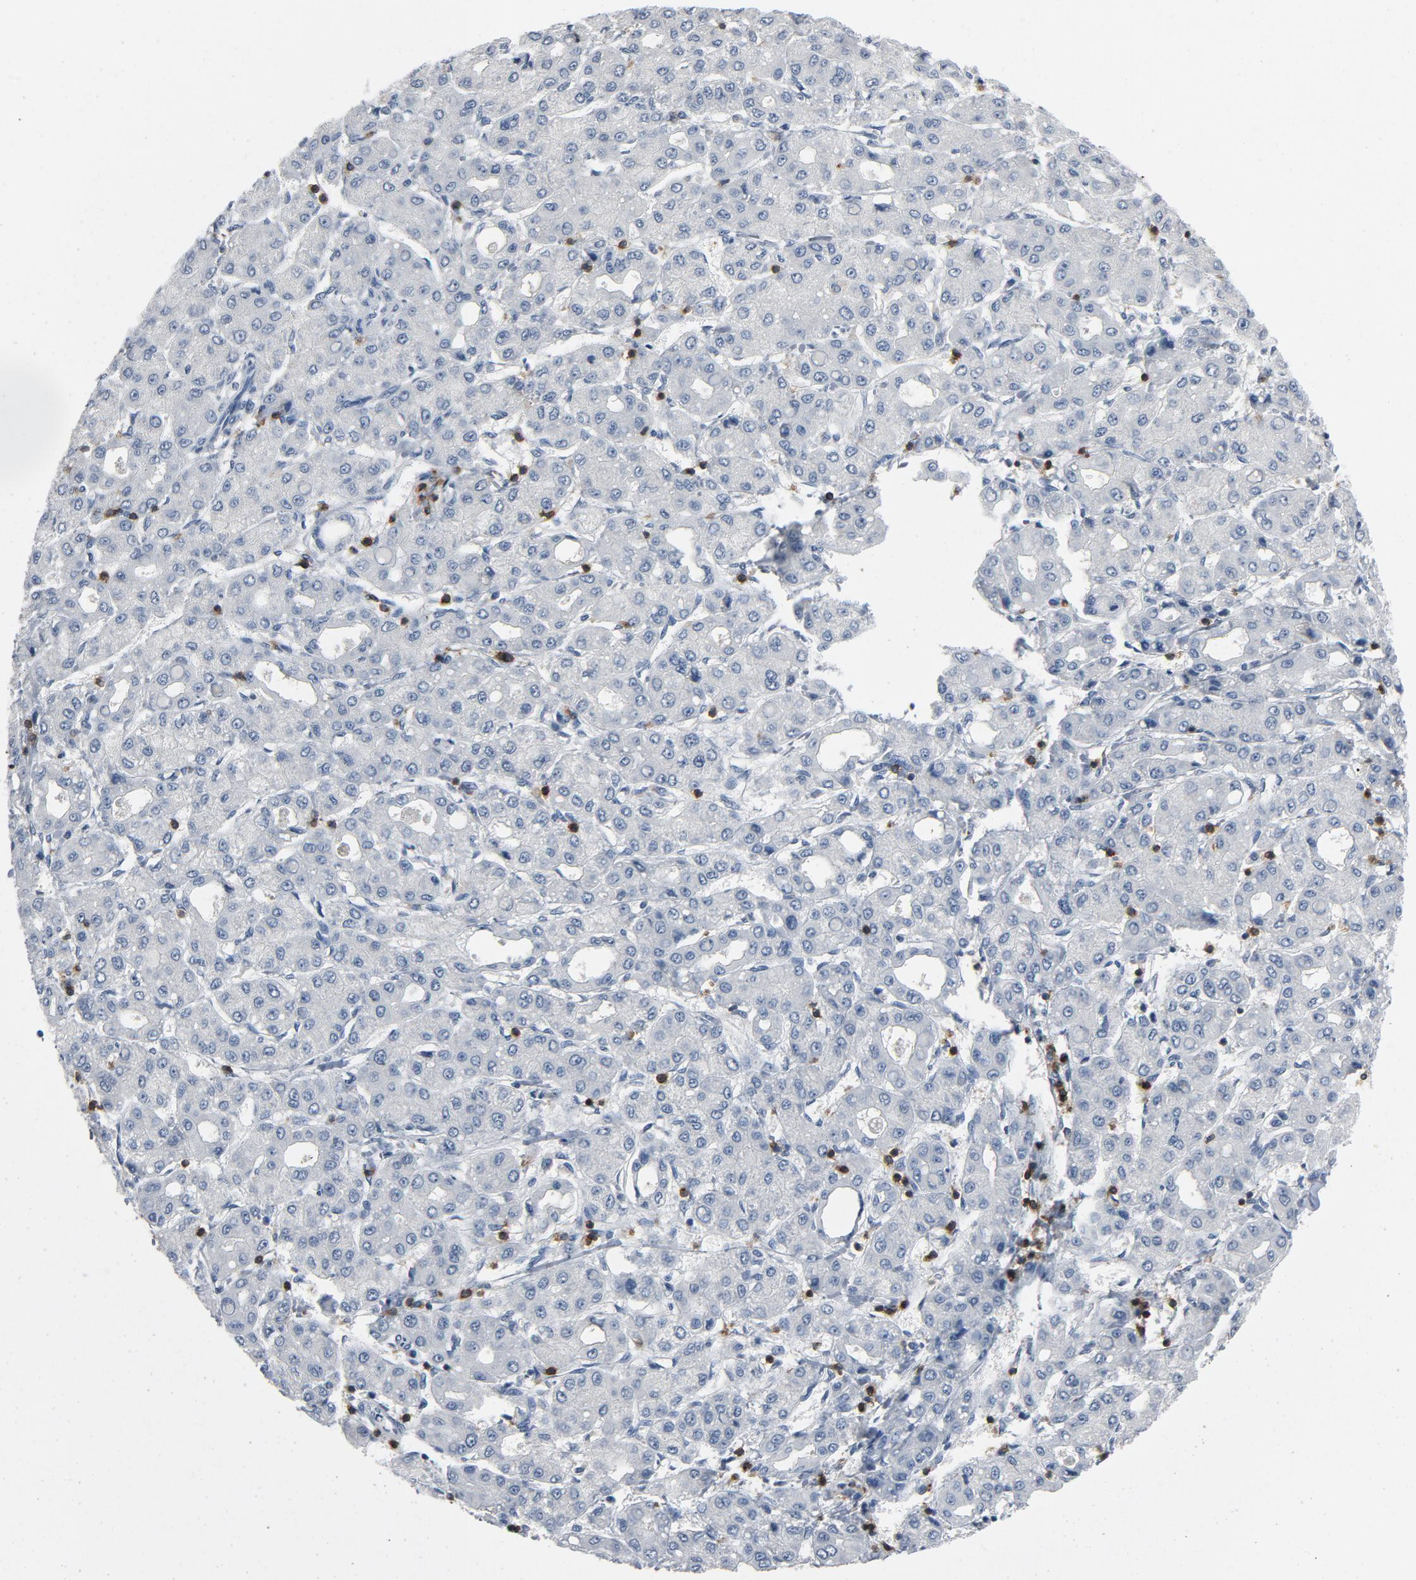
{"staining": {"intensity": "negative", "quantity": "none", "location": "none"}, "tissue": "liver cancer", "cell_type": "Tumor cells", "image_type": "cancer", "snomed": [{"axis": "morphology", "description": "Carcinoma, Hepatocellular, NOS"}, {"axis": "topography", "description": "Liver"}], "caption": "This micrograph is of liver cancer stained with immunohistochemistry to label a protein in brown with the nuclei are counter-stained blue. There is no staining in tumor cells.", "gene": "LCK", "patient": {"sex": "male", "age": 69}}